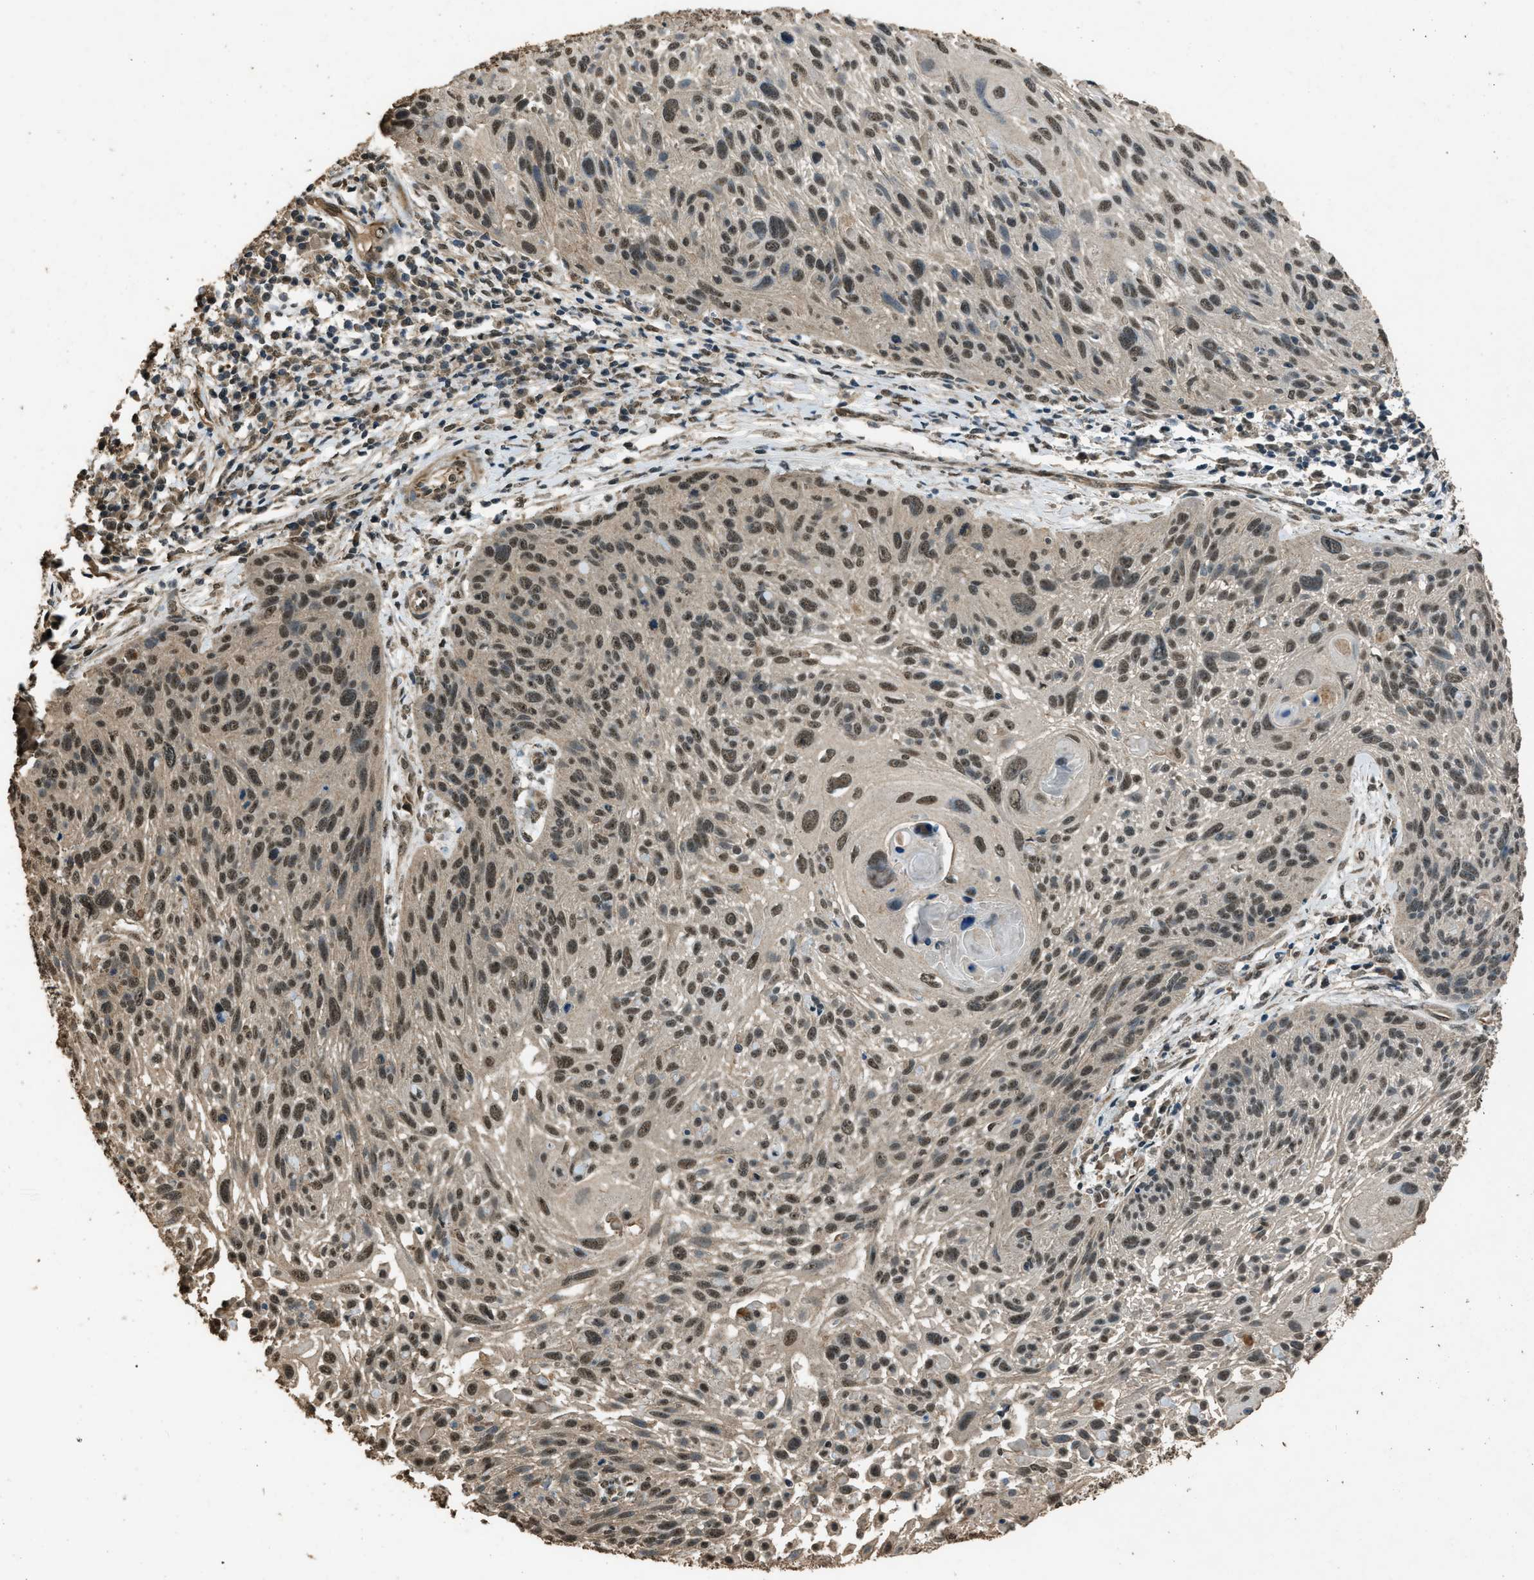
{"staining": {"intensity": "moderate", "quantity": ">75%", "location": "nuclear"}, "tissue": "cervical cancer", "cell_type": "Tumor cells", "image_type": "cancer", "snomed": [{"axis": "morphology", "description": "Squamous cell carcinoma, NOS"}, {"axis": "topography", "description": "Cervix"}], "caption": "This is a histology image of IHC staining of cervical cancer, which shows moderate expression in the nuclear of tumor cells.", "gene": "SERTAD2", "patient": {"sex": "female", "age": 51}}